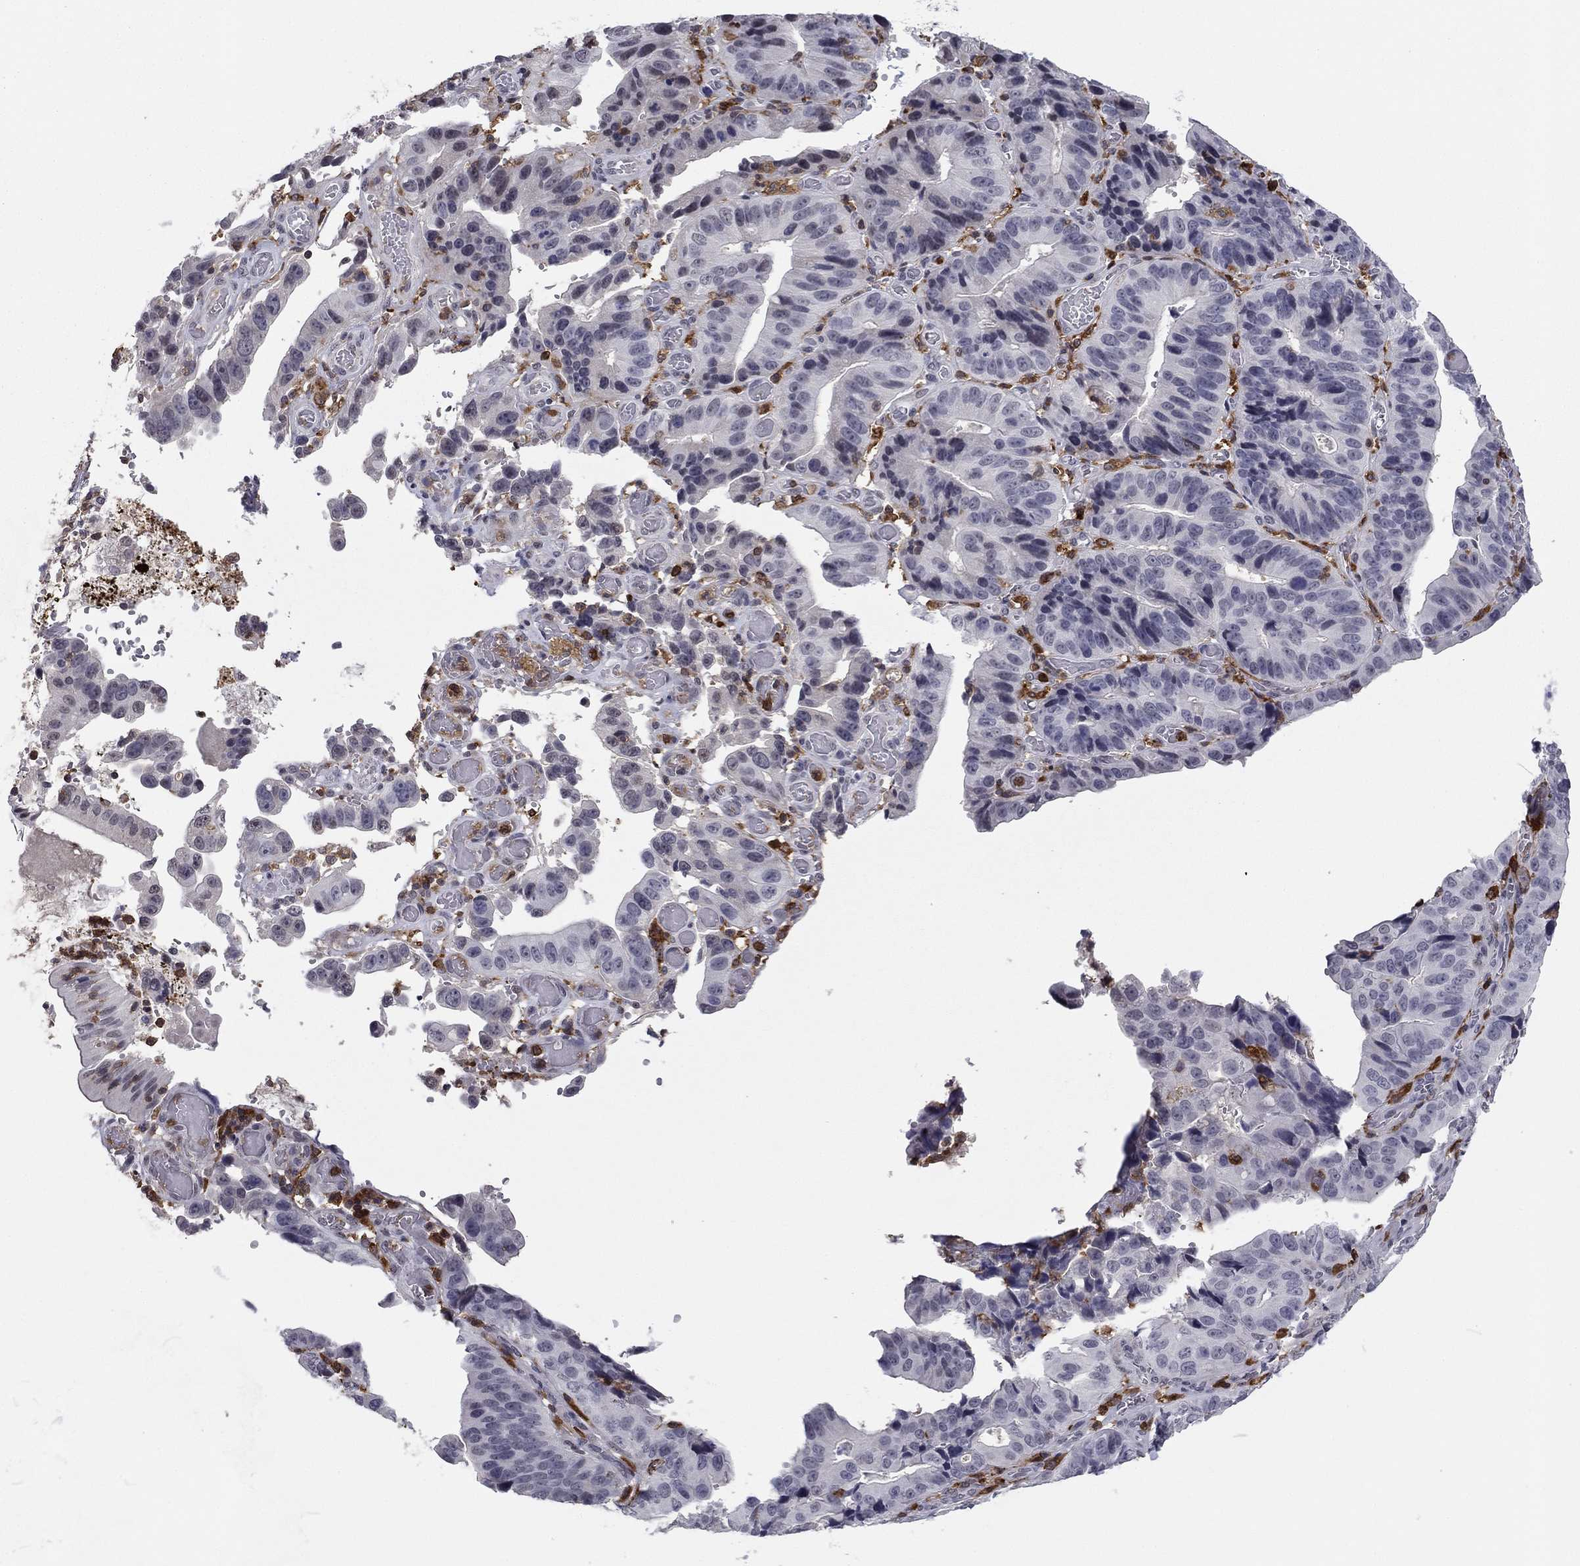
{"staining": {"intensity": "negative", "quantity": "none", "location": "none"}, "tissue": "stomach cancer", "cell_type": "Tumor cells", "image_type": "cancer", "snomed": [{"axis": "morphology", "description": "Adenocarcinoma, NOS"}, {"axis": "topography", "description": "Stomach"}], "caption": "Tumor cells are negative for brown protein staining in stomach cancer.", "gene": "PLCB2", "patient": {"sex": "male", "age": 84}}